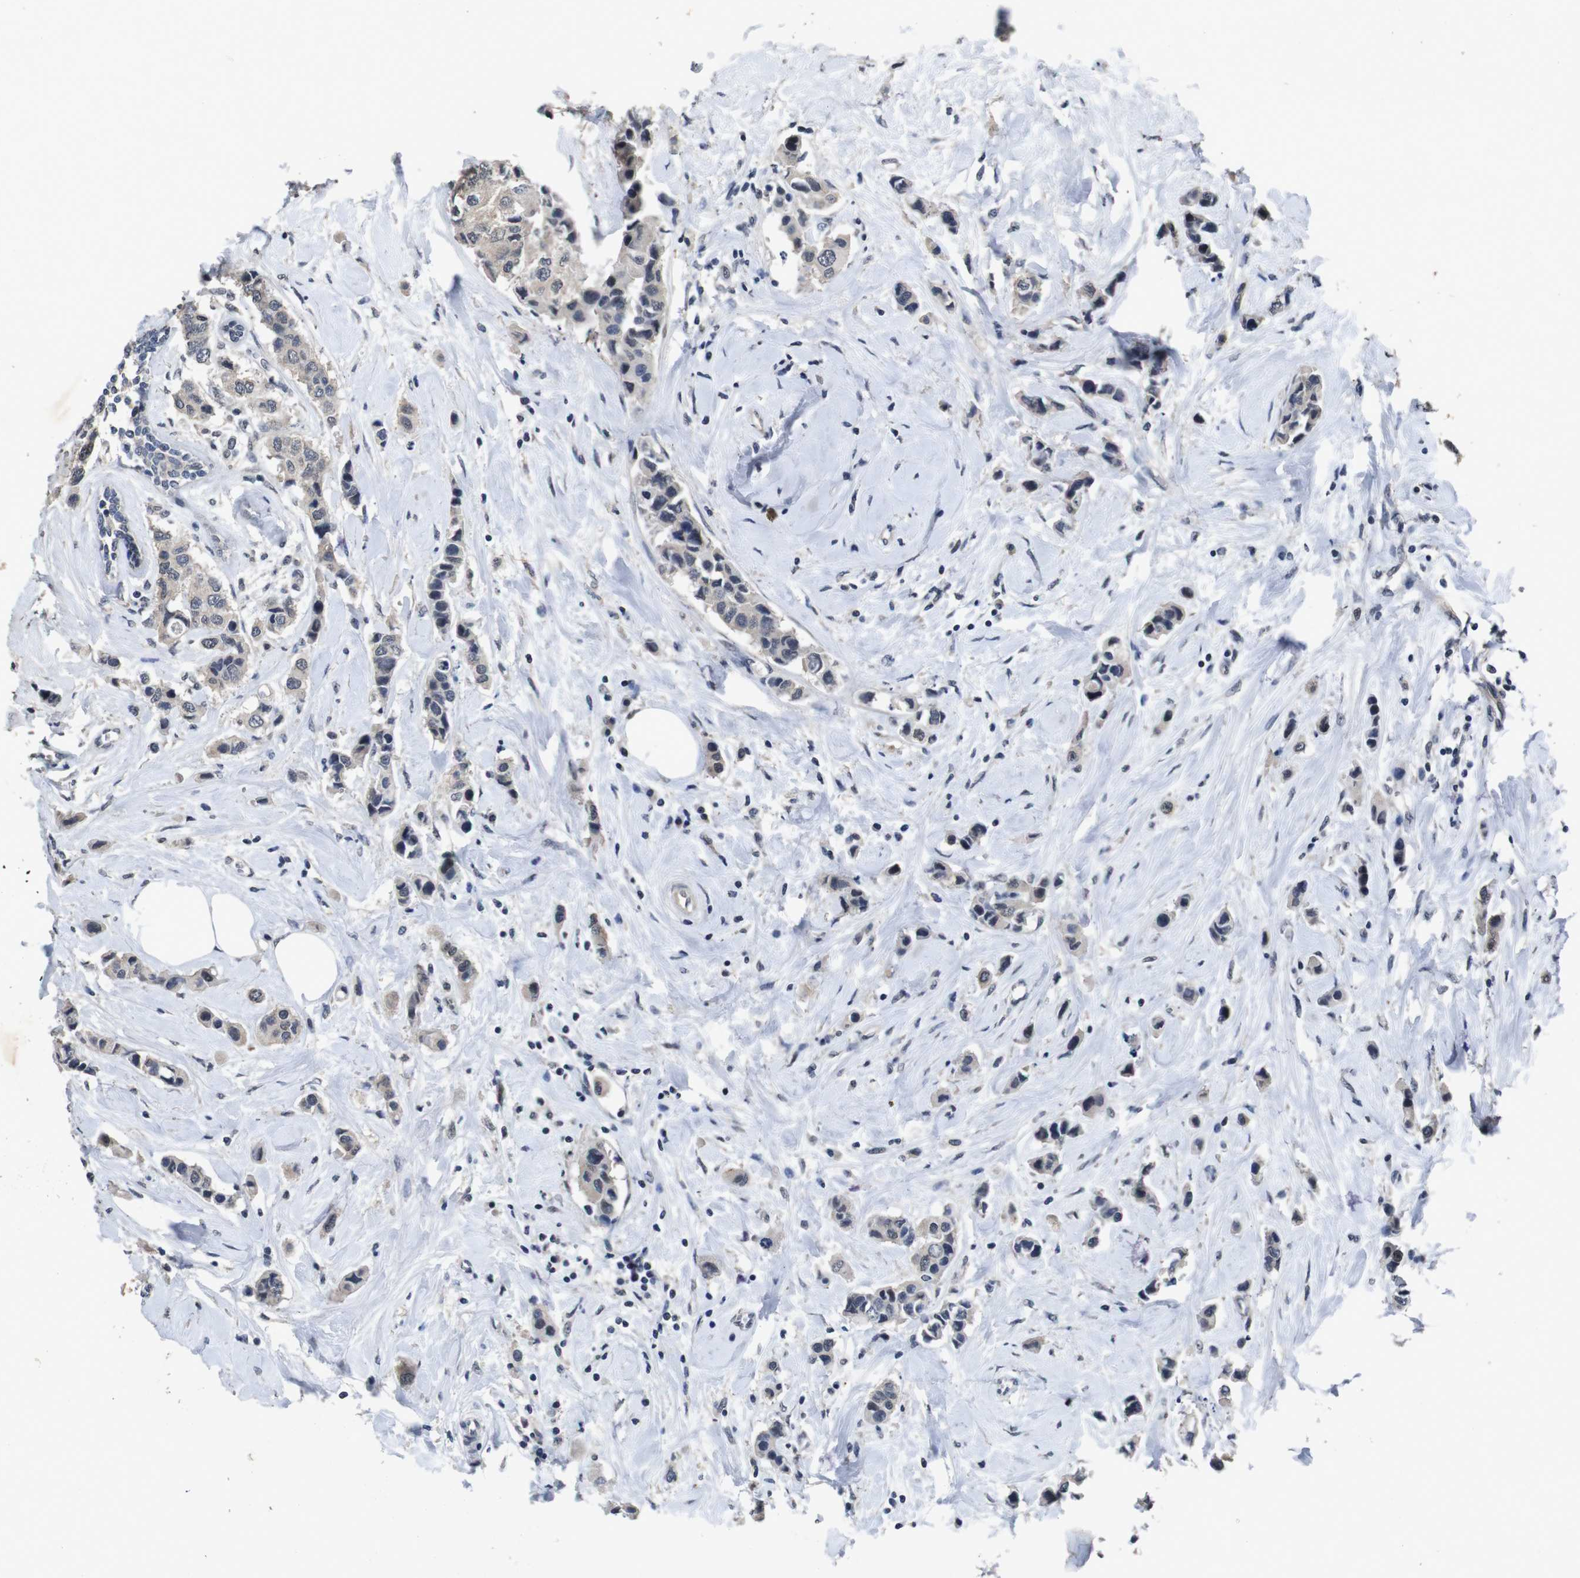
{"staining": {"intensity": "negative", "quantity": "none", "location": "none"}, "tissue": "breast cancer", "cell_type": "Tumor cells", "image_type": "cancer", "snomed": [{"axis": "morphology", "description": "Normal tissue, NOS"}, {"axis": "morphology", "description": "Duct carcinoma"}, {"axis": "topography", "description": "Breast"}], "caption": "IHC image of neoplastic tissue: breast intraductal carcinoma stained with DAB reveals no significant protein expression in tumor cells.", "gene": "AKT3", "patient": {"sex": "female", "age": 50}}